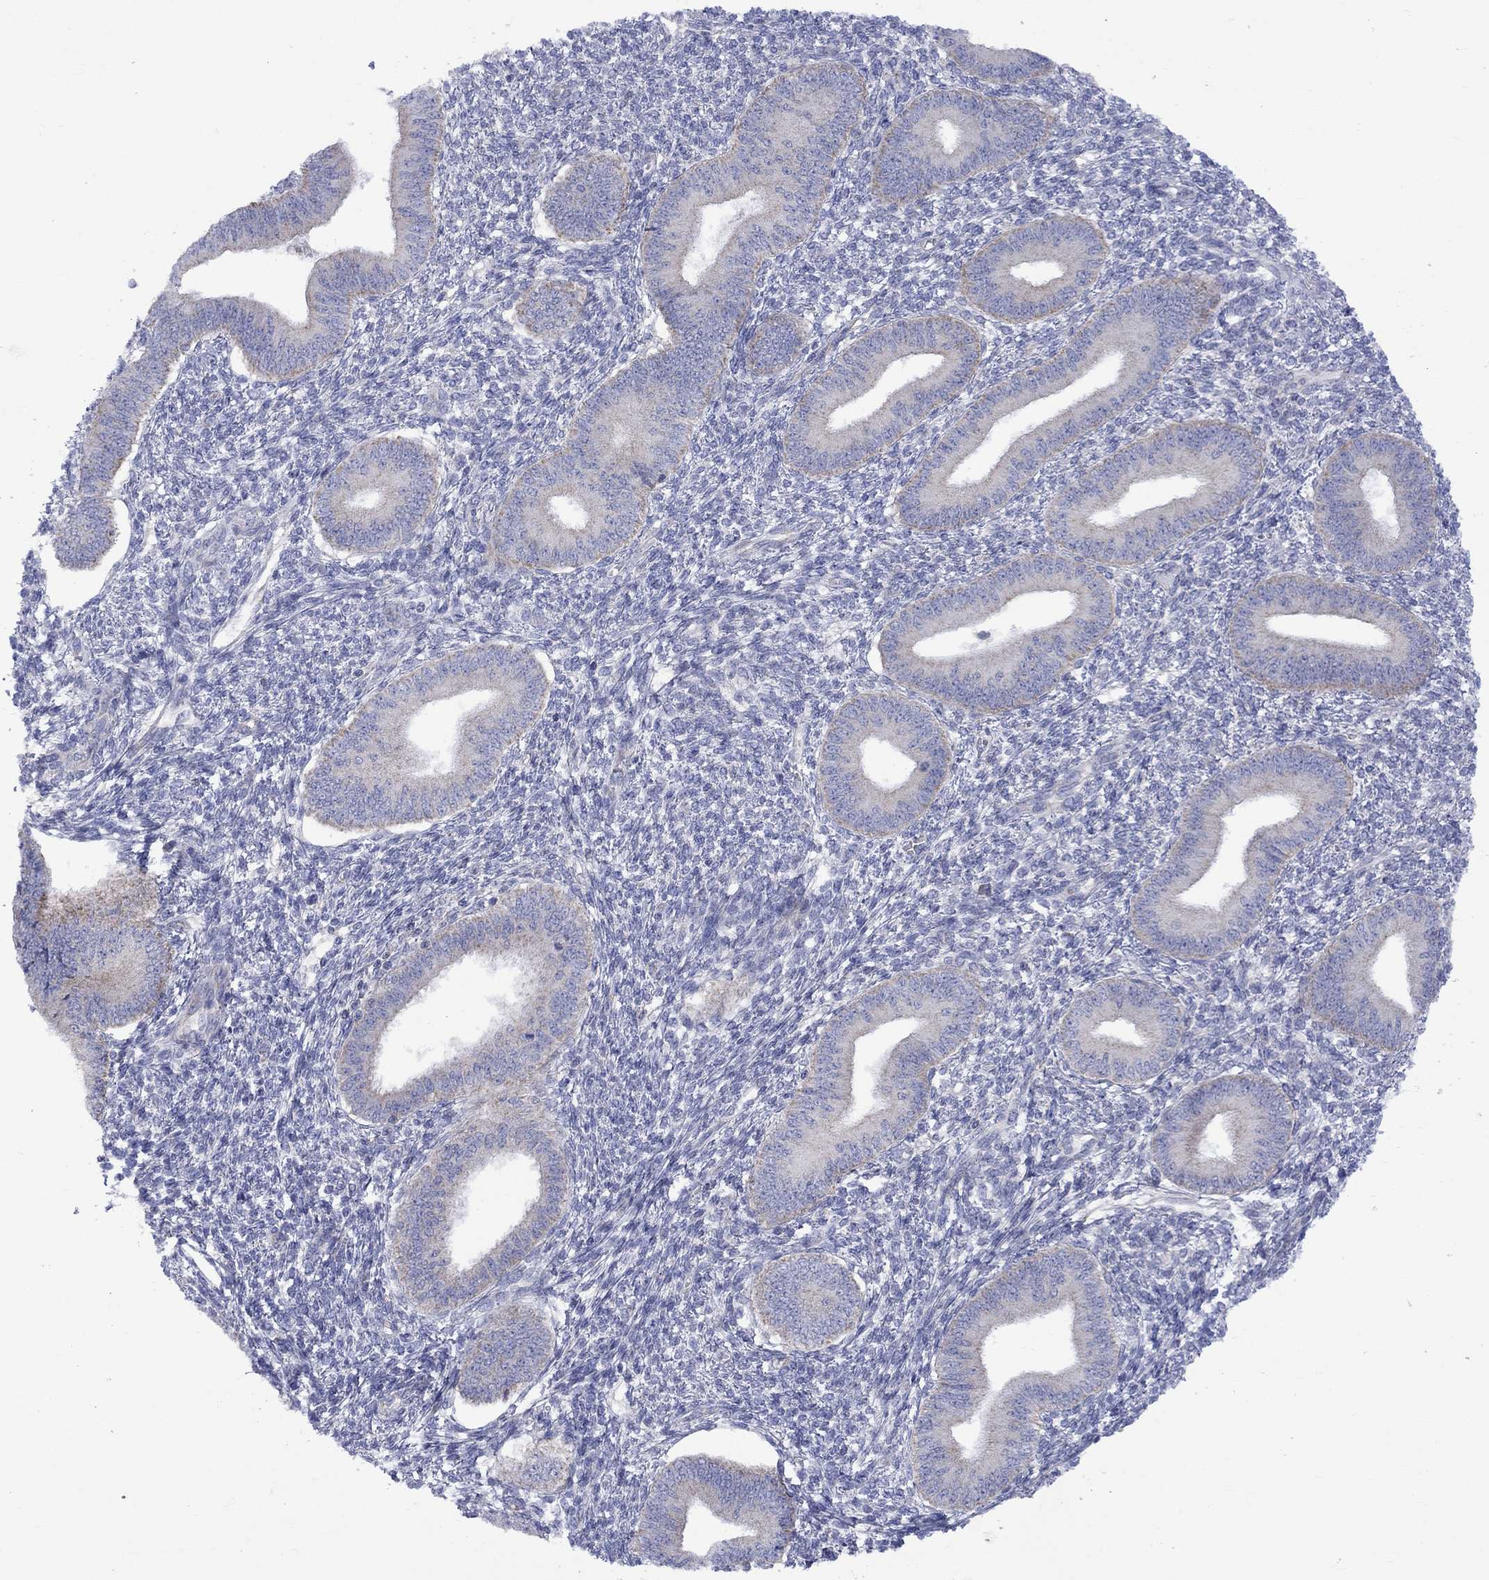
{"staining": {"intensity": "negative", "quantity": "none", "location": "none"}, "tissue": "endometrium", "cell_type": "Cells in endometrial stroma", "image_type": "normal", "snomed": [{"axis": "morphology", "description": "Normal tissue, NOS"}, {"axis": "topography", "description": "Endometrium"}], "caption": "Immunohistochemistry (IHC) micrograph of benign endometrium: human endometrium stained with DAB reveals no significant protein positivity in cells in endometrial stroma.", "gene": "CISD1", "patient": {"sex": "female", "age": 42}}